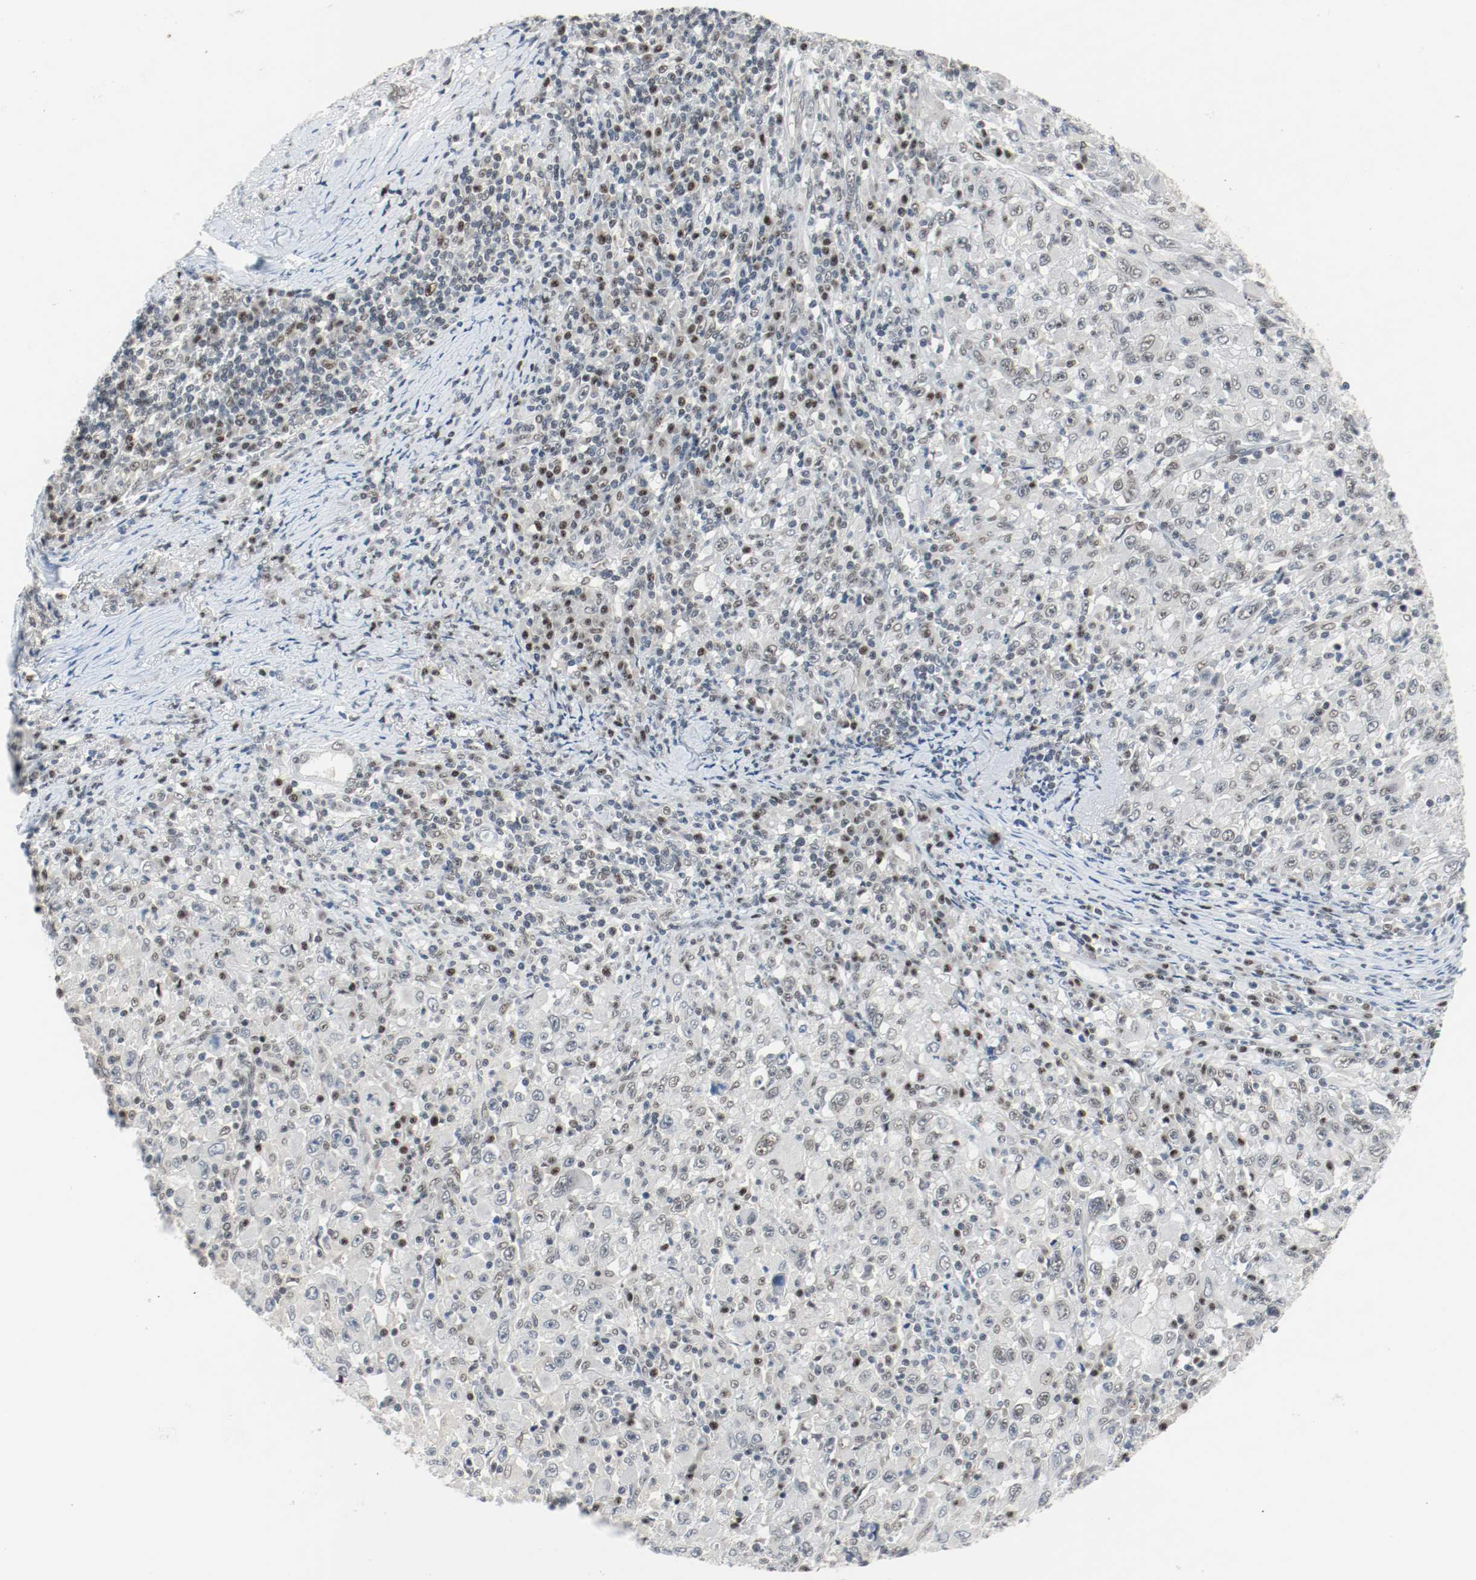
{"staining": {"intensity": "weak", "quantity": "<25%", "location": "nuclear"}, "tissue": "melanoma", "cell_type": "Tumor cells", "image_type": "cancer", "snomed": [{"axis": "morphology", "description": "Malignant melanoma, Metastatic site"}, {"axis": "topography", "description": "Skin"}], "caption": "Tumor cells show no significant protein expression in malignant melanoma (metastatic site).", "gene": "ASH1L", "patient": {"sex": "female", "age": 56}}